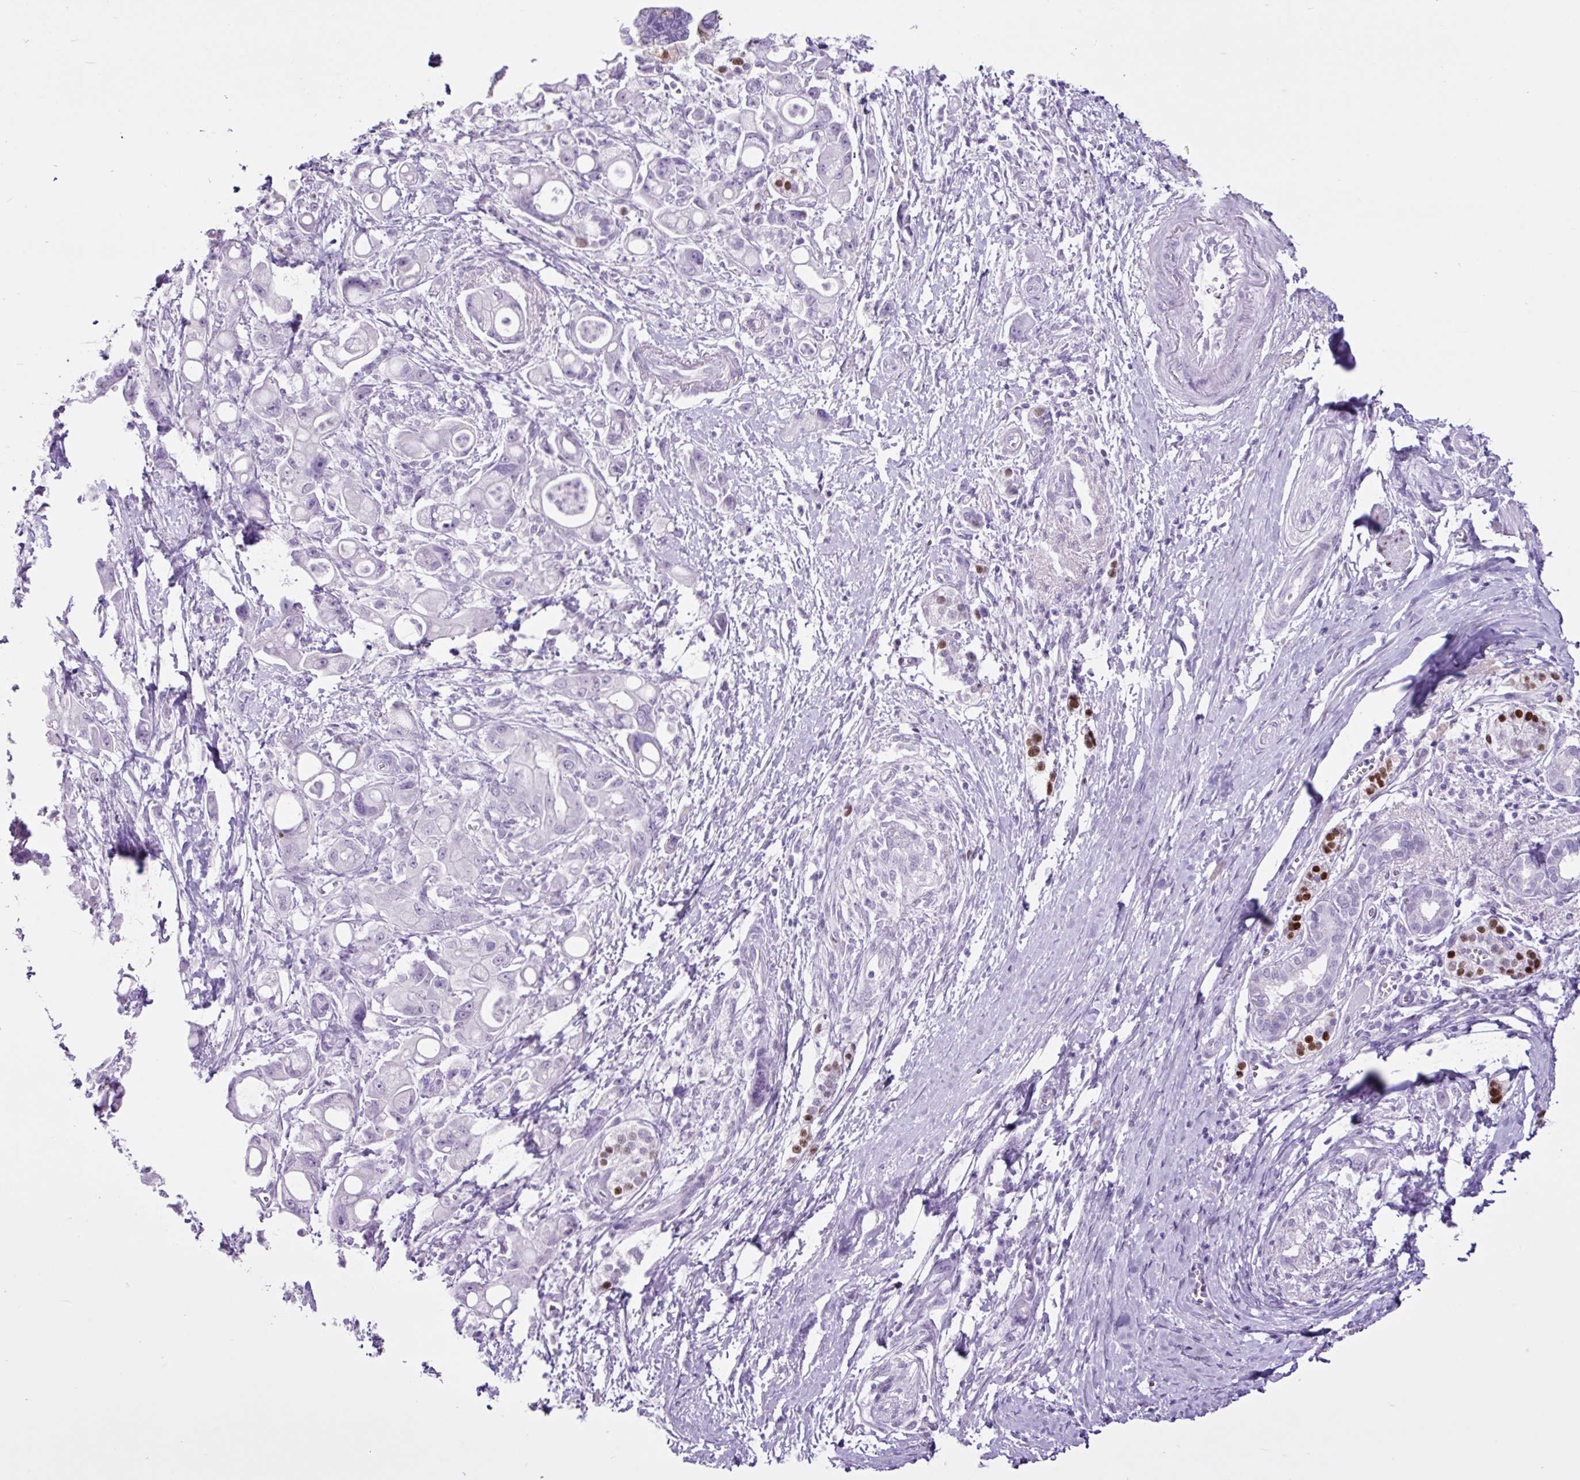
{"staining": {"intensity": "negative", "quantity": "none", "location": "none"}, "tissue": "pancreatic cancer", "cell_type": "Tumor cells", "image_type": "cancer", "snomed": [{"axis": "morphology", "description": "Adenocarcinoma, NOS"}, {"axis": "topography", "description": "Pancreas"}], "caption": "The histopathology image reveals no staining of tumor cells in adenocarcinoma (pancreatic).", "gene": "PGR", "patient": {"sex": "male", "age": 68}}